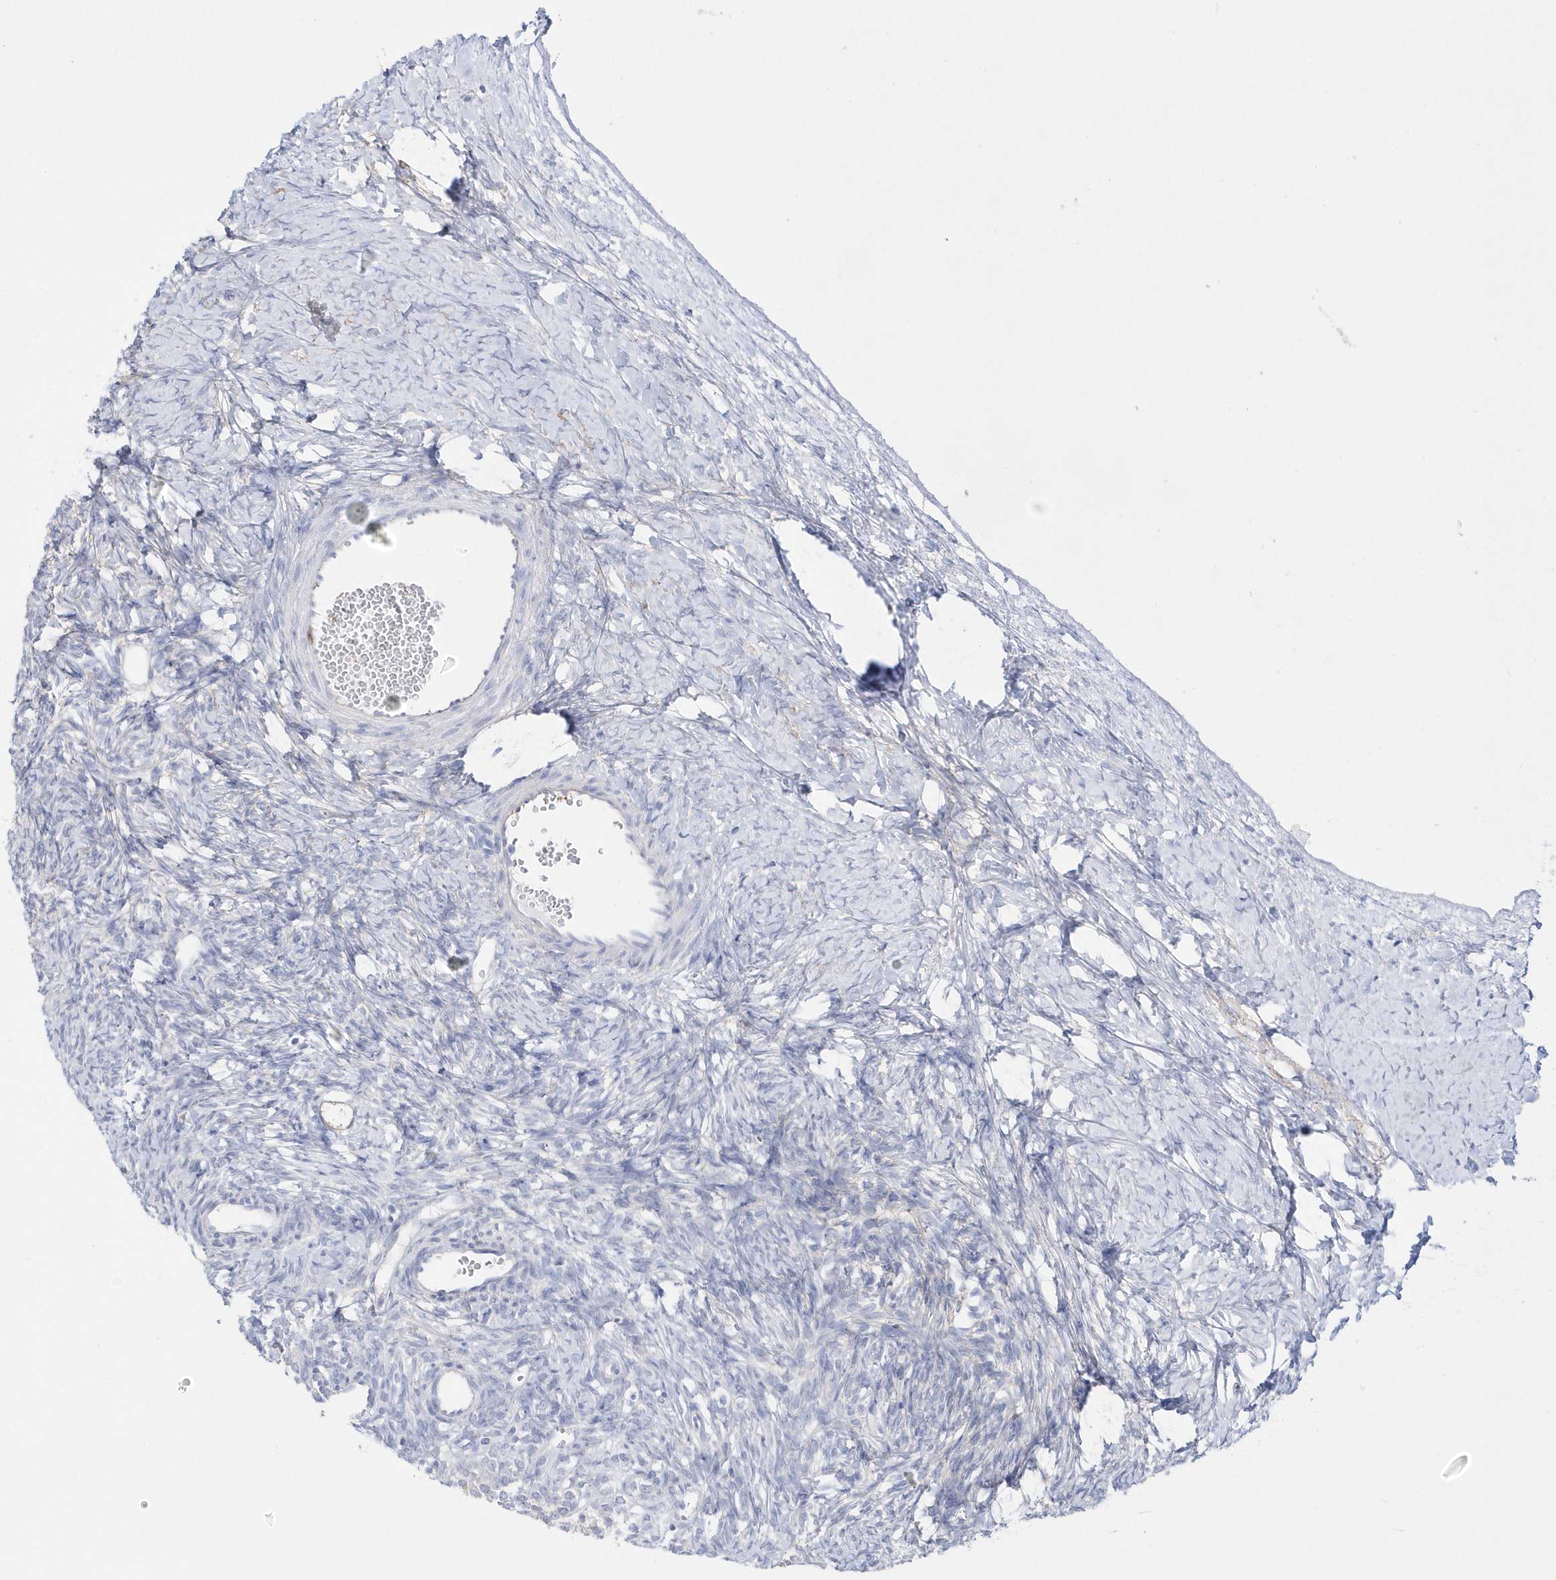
{"staining": {"intensity": "negative", "quantity": "none", "location": "none"}, "tissue": "ovary", "cell_type": "Ovarian stroma cells", "image_type": "normal", "snomed": [{"axis": "morphology", "description": "Normal tissue, NOS"}, {"axis": "morphology", "description": "Developmental malformation"}, {"axis": "topography", "description": "Ovary"}], "caption": "Immunohistochemistry micrograph of normal ovary: human ovary stained with DAB reveals no significant protein expression in ovarian stroma cells.", "gene": "TMCO6", "patient": {"sex": "female", "age": 39}}